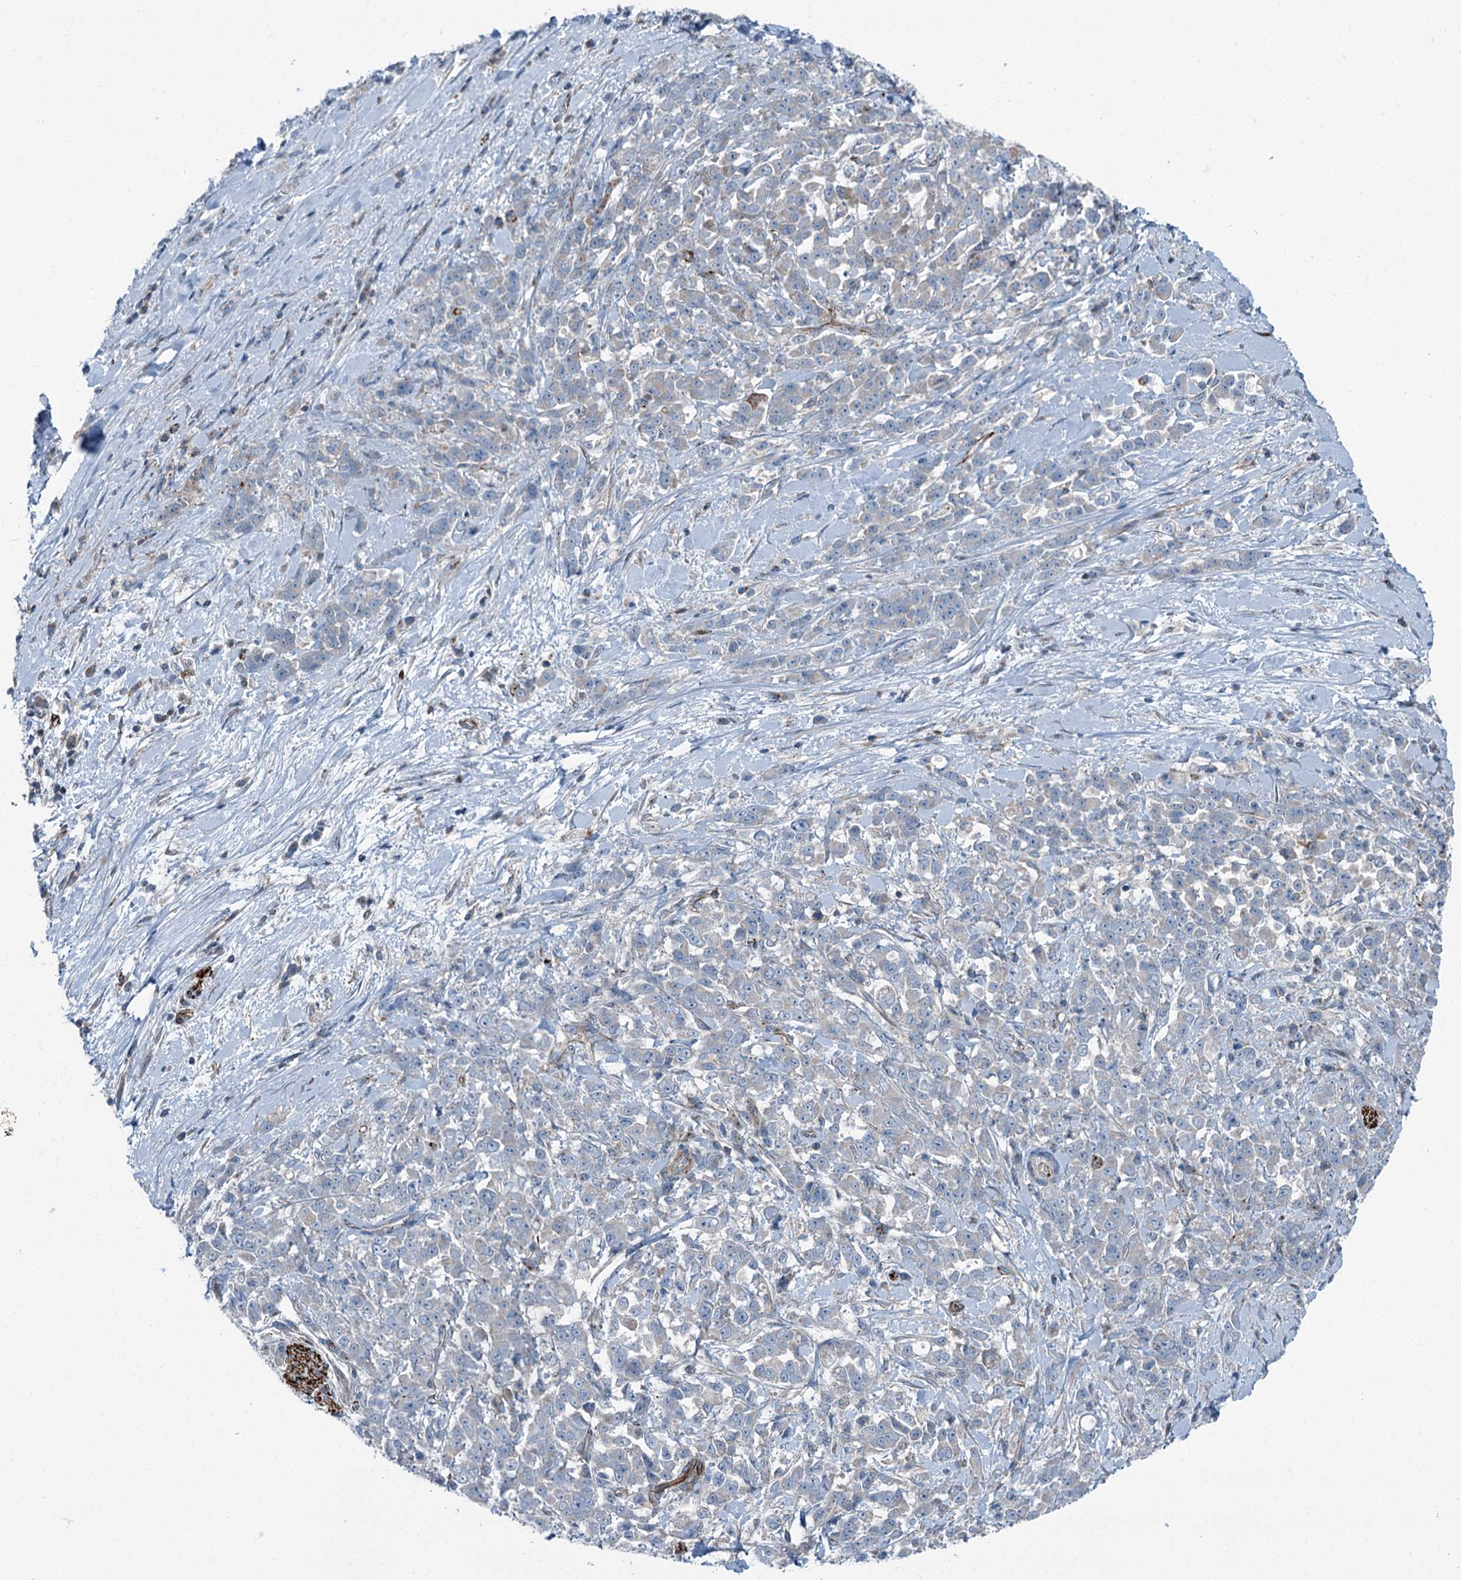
{"staining": {"intensity": "weak", "quantity": "25%-75%", "location": "cytoplasmic/membranous"}, "tissue": "pancreatic cancer", "cell_type": "Tumor cells", "image_type": "cancer", "snomed": [{"axis": "morphology", "description": "Normal tissue, NOS"}, {"axis": "morphology", "description": "Adenocarcinoma, NOS"}, {"axis": "topography", "description": "Pancreas"}], "caption": "This image exhibits immunohistochemistry staining of human adenocarcinoma (pancreatic), with low weak cytoplasmic/membranous staining in about 25%-75% of tumor cells.", "gene": "AXL", "patient": {"sex": "female", "age": 64}}